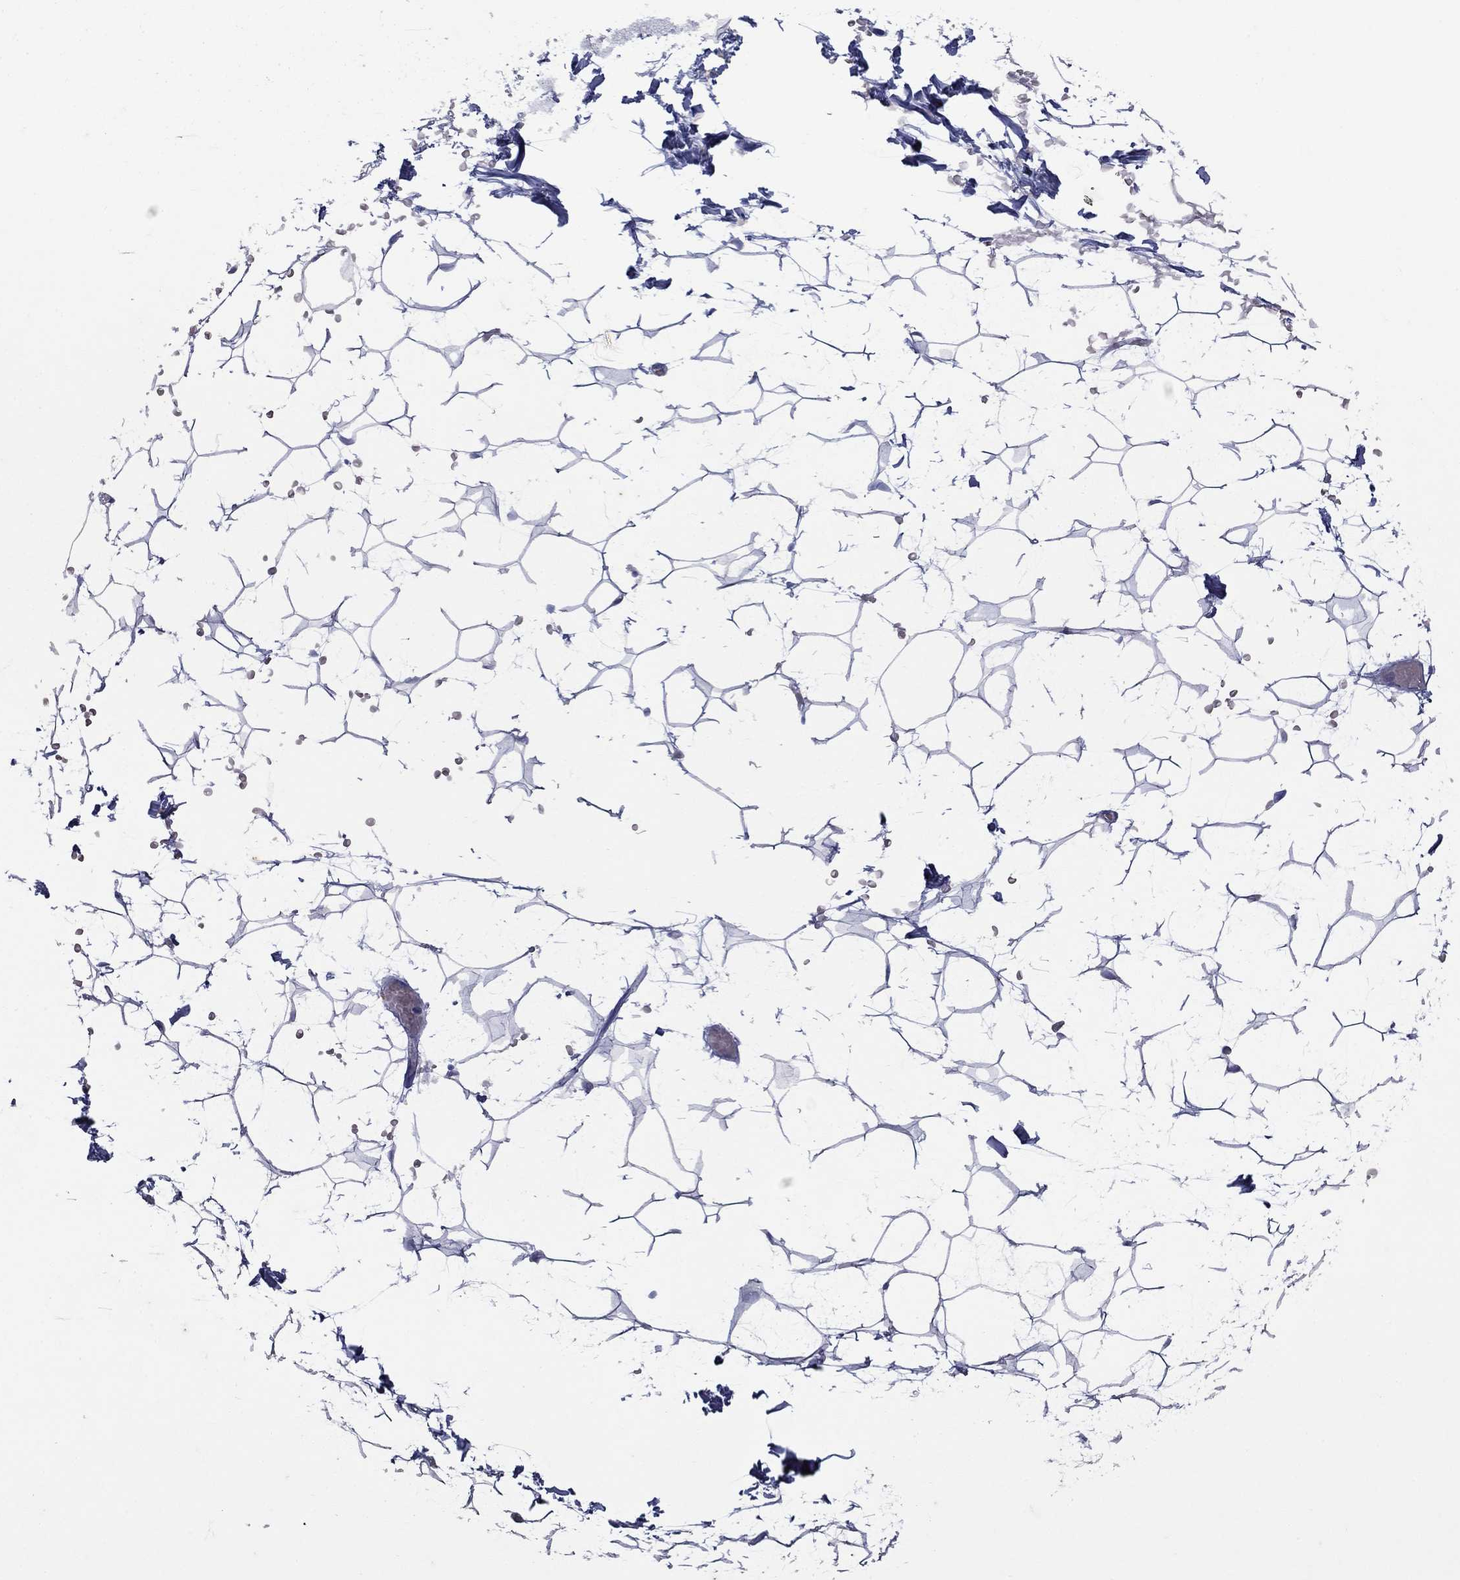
{"staining": {"intensity": "negative", "quantity": "none", "location": "none"}, "tissue": "adipose tissue", "cell_type": "Adipocytes", "image_type": "normal", "snomed": [{"axis": "morphology", "description": "Normal tissue, NOS"}, {"axis": "topography", "description": "Skin"}, {"axis": "topography", "description": "Peripheral nerve tissue"}], "caption": "This is a histopathology image of immunohistochemistry staining of benign adipose tissue, which shows no staining in adipocytes. (DAB (3,3'-diaminobenzidine) immunohistochemistry visualized using brightfield microscopy, high magnification).", "gene": "CD1A", "patient": {"sex": "female", "age": 56}}